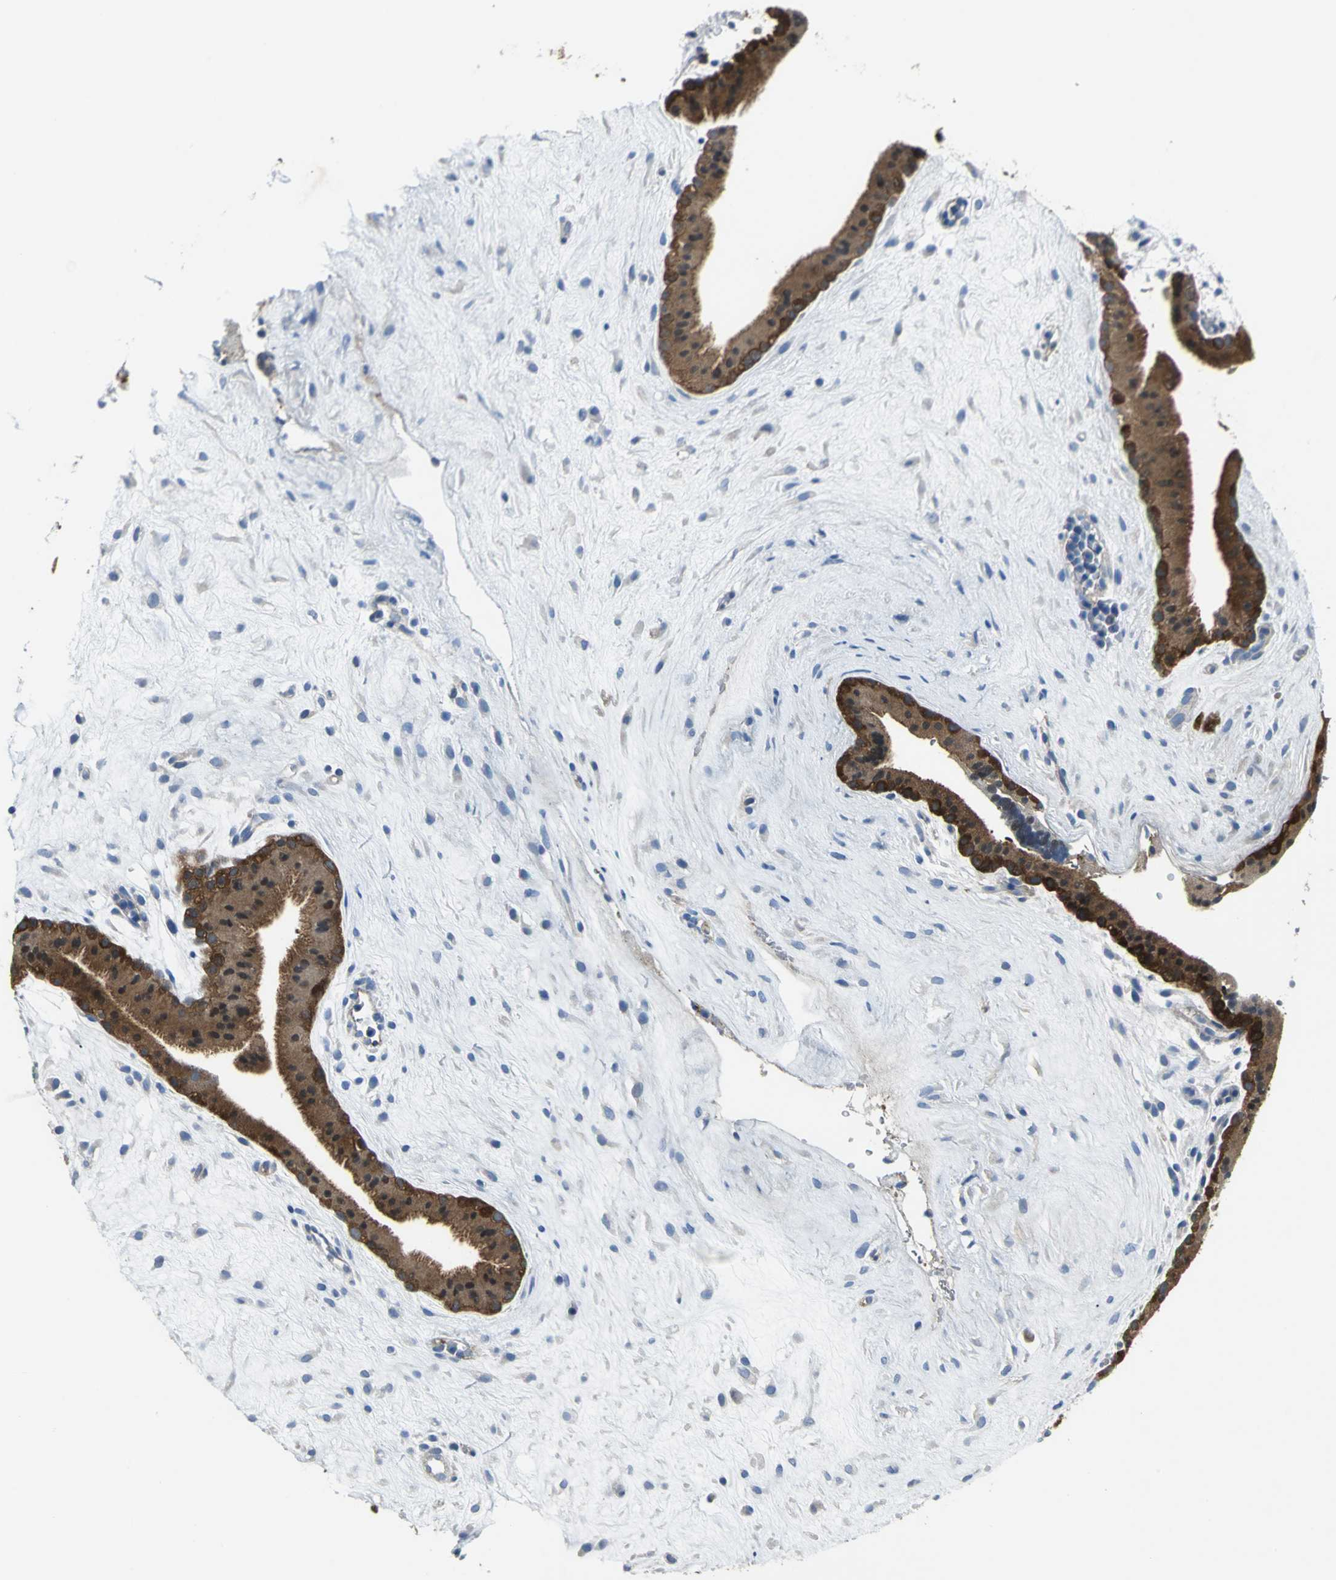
{"staining": {"intensity": "moderate", "quantity": "25%-75%", "location": "cytoplasmic/membranous"}, "tissue": "placenta", "cell_type": "Decidual cells", "image_type": "normal", "snomed": [{"axis": "morphology", "description": "Normal tissue, NOS"}, {"axis": "topography", "description": "Placenta"}], "caption": "Brown immunohistochemical staining in benign human placenta reveals moderate cytoplasmic/membranous expression in approximately 25%-75% of decidual cells. (DAB IHC with brightfield microscopy, high magnification).", "gene": "ENSG00000285130", "patient": {"sex": "female", "age": 19}}